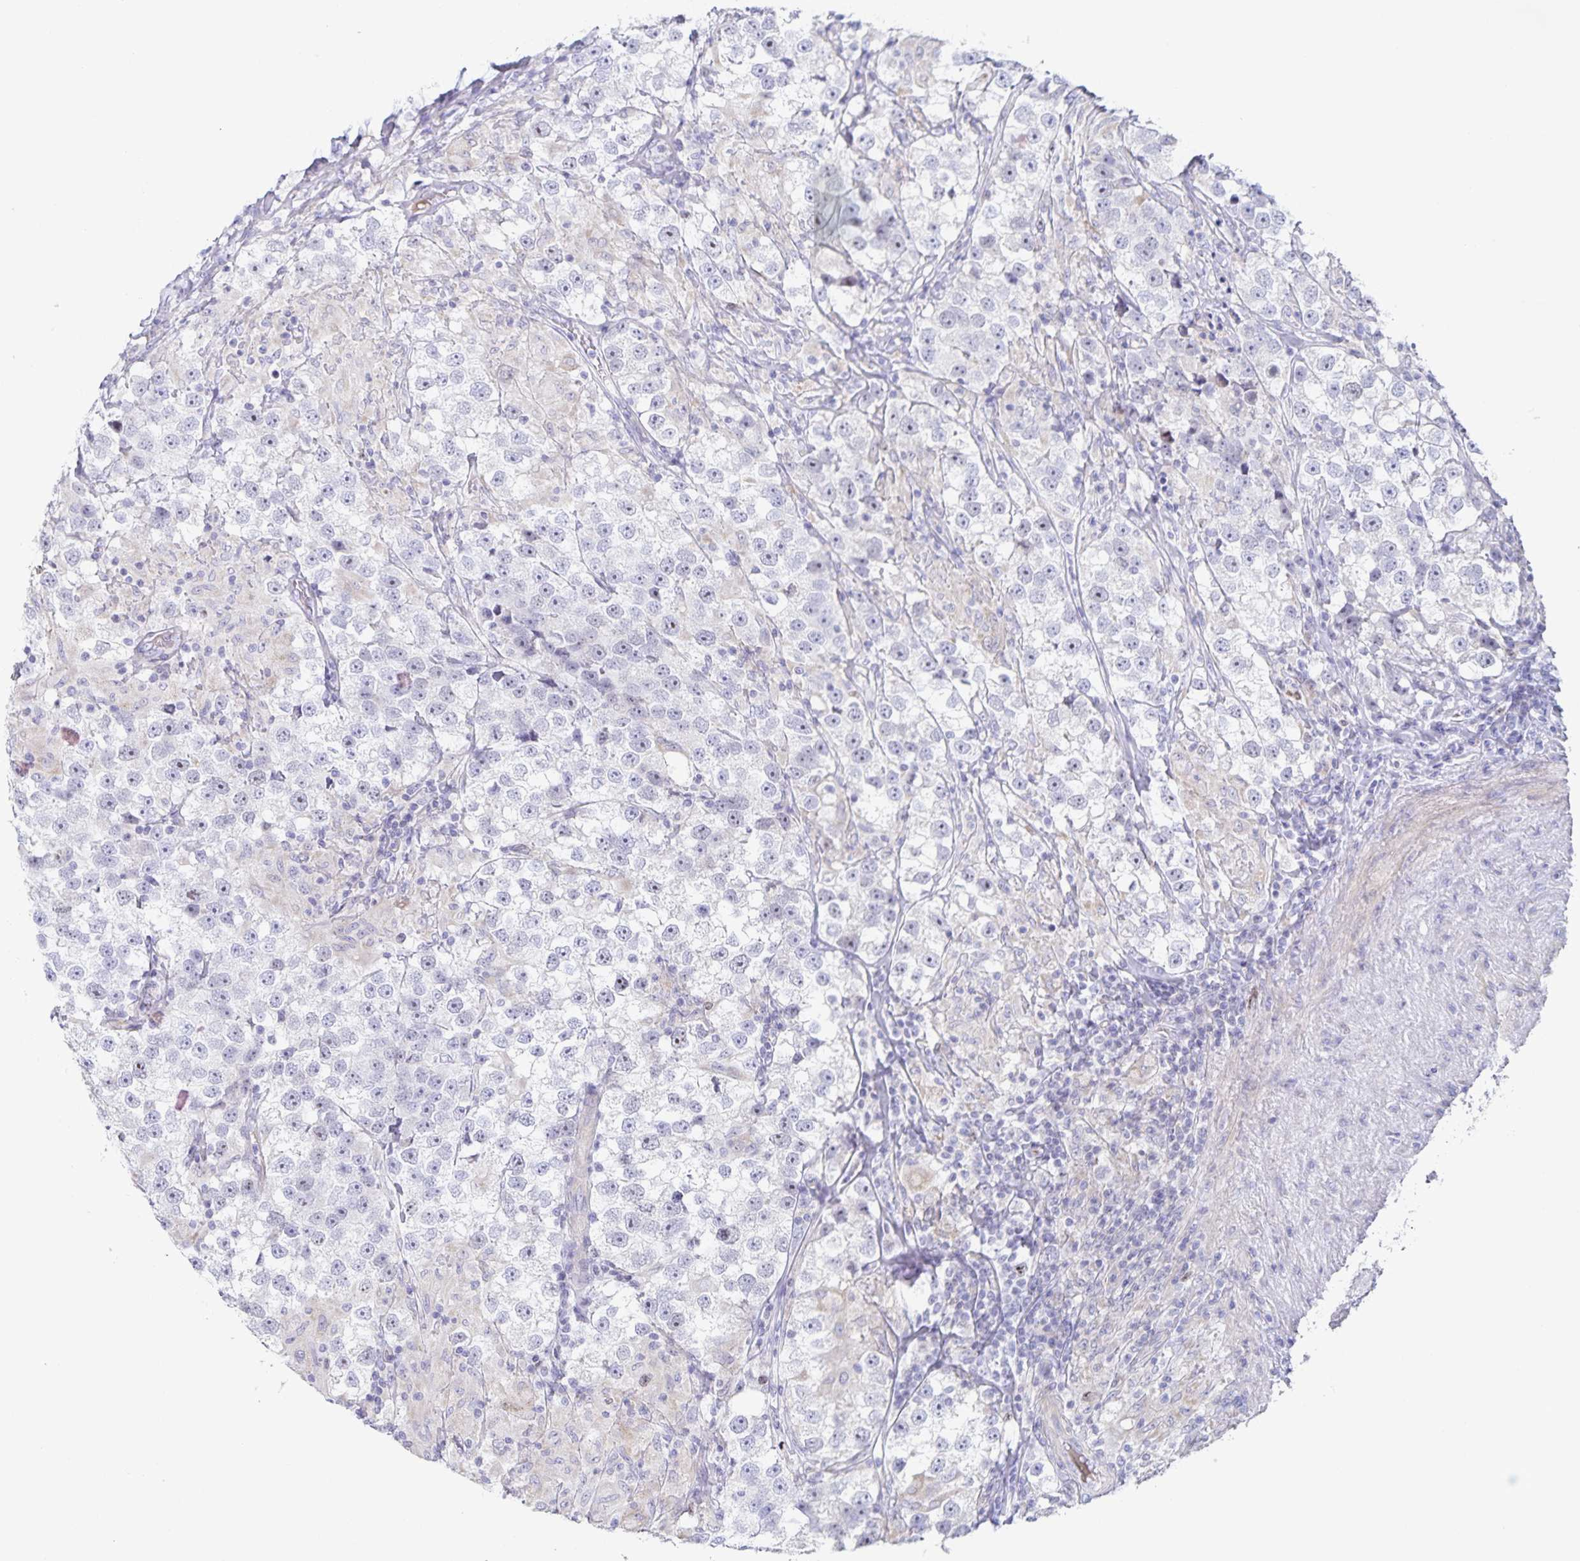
{"staining": {"intensity": "negative", "quantity": "none", "location": "none"}, "tissue": "testis cancer", "cell_type": "Tumor cells", "image_type": "cancer", "snomed": [{"axis": "morphology", "description": "Seminoma, NOS"}, {"axis": "topography", "description": "Testis"}], "caption": "Tumor cells show no significant expression in testis cancer.", "gene": "CENPH", "patient": {"sex": "male", "age": 46}}